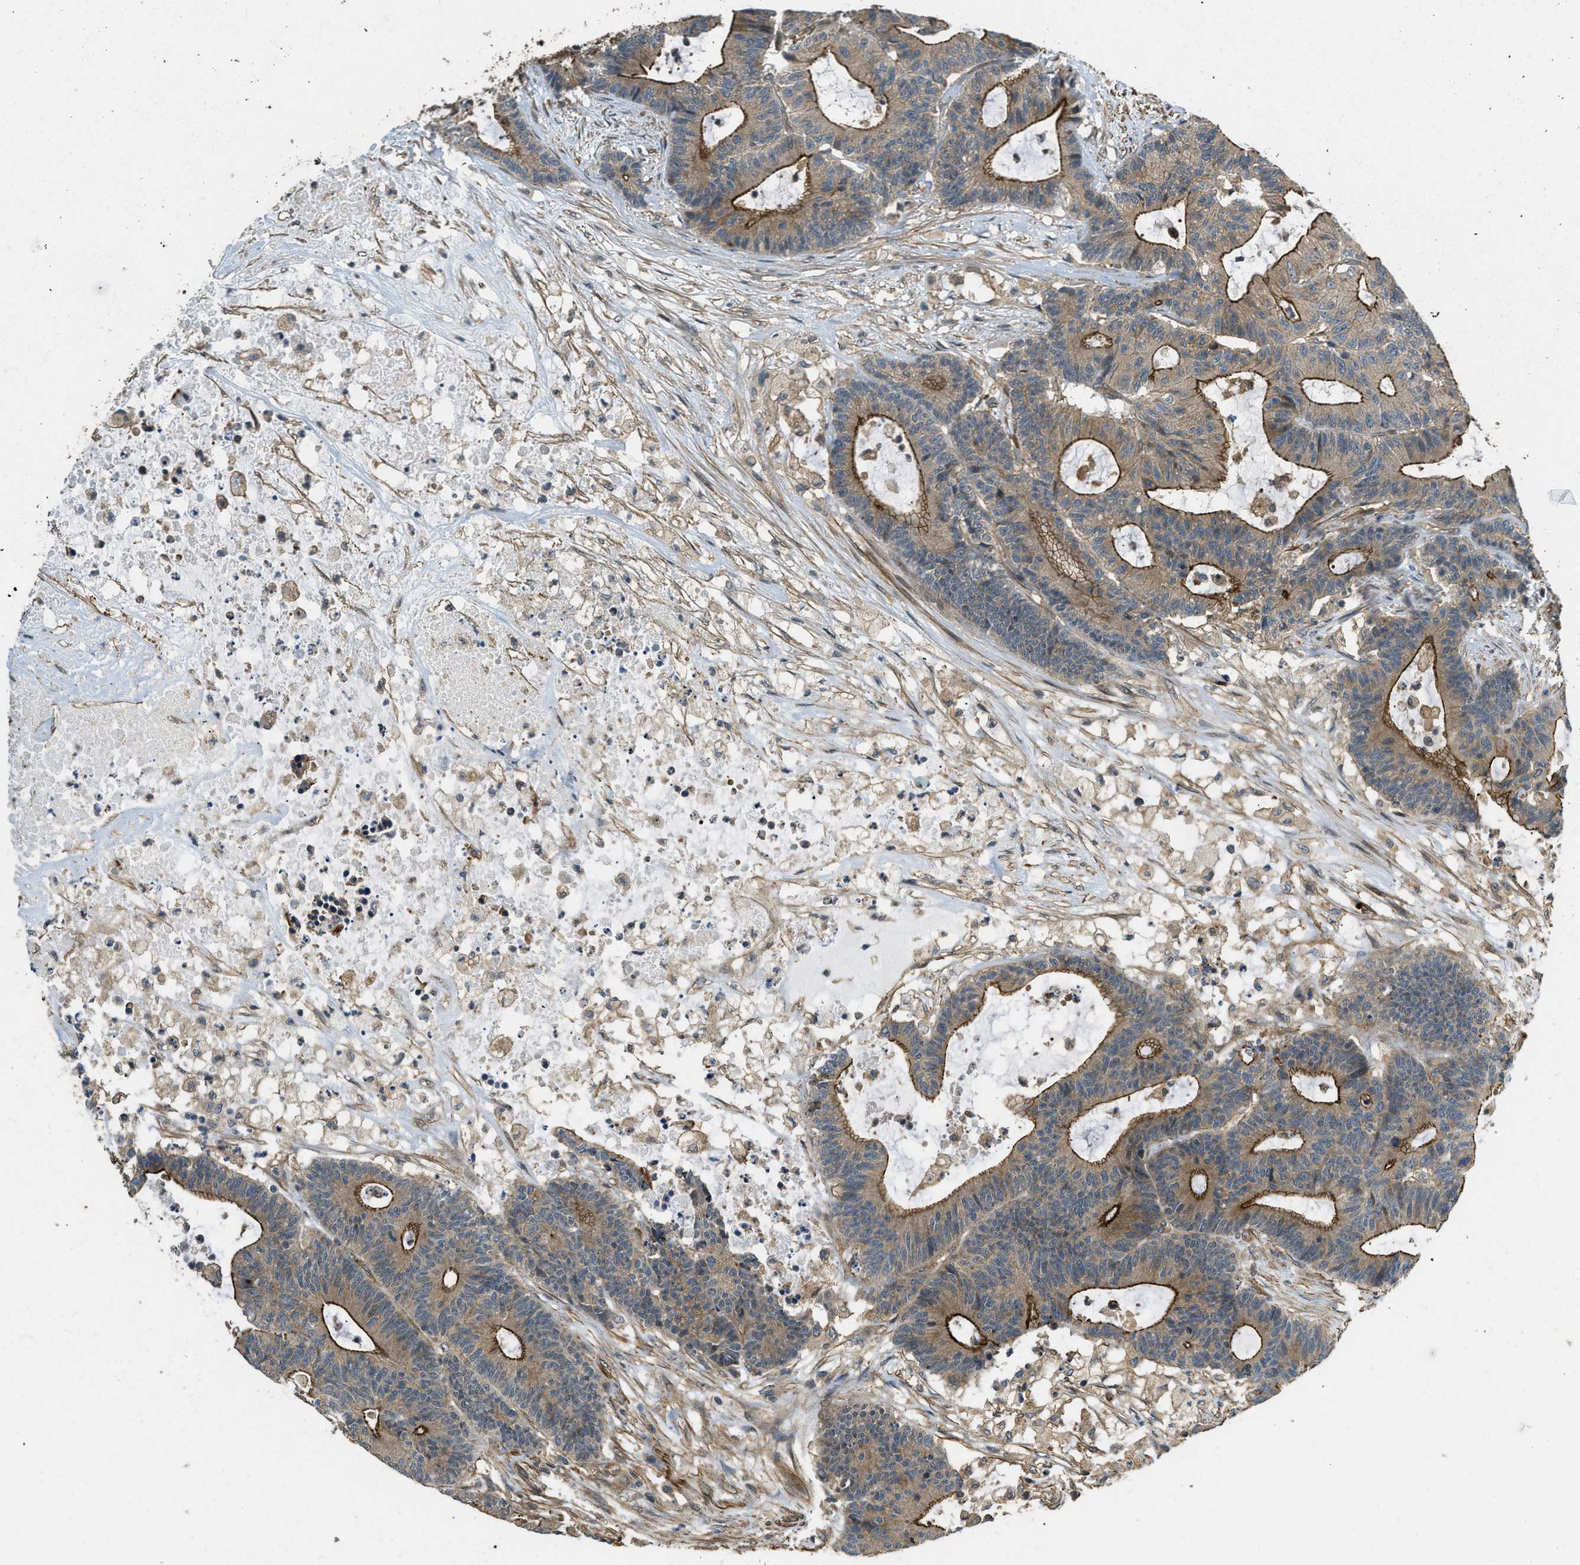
{"staining": {"intensity": "moderate", "quantity": ">75%", "location": "cytoplasmic/membranous"}, "tissue": "colorectal cancer", "cell_type": "Tumor cells", "image_type": "cancer", "snomed": [{"axis": "morphology", "description": "Adenocarcinoma, NOS"}, {"axis": "topography", "description": "Colon"}], "caption": "Human colorectal cancer stained with a protein marker demonstrates moderate staining in tumor cells.", "gene": "CGN", "patient": {"sex": "female", "age": 84}}